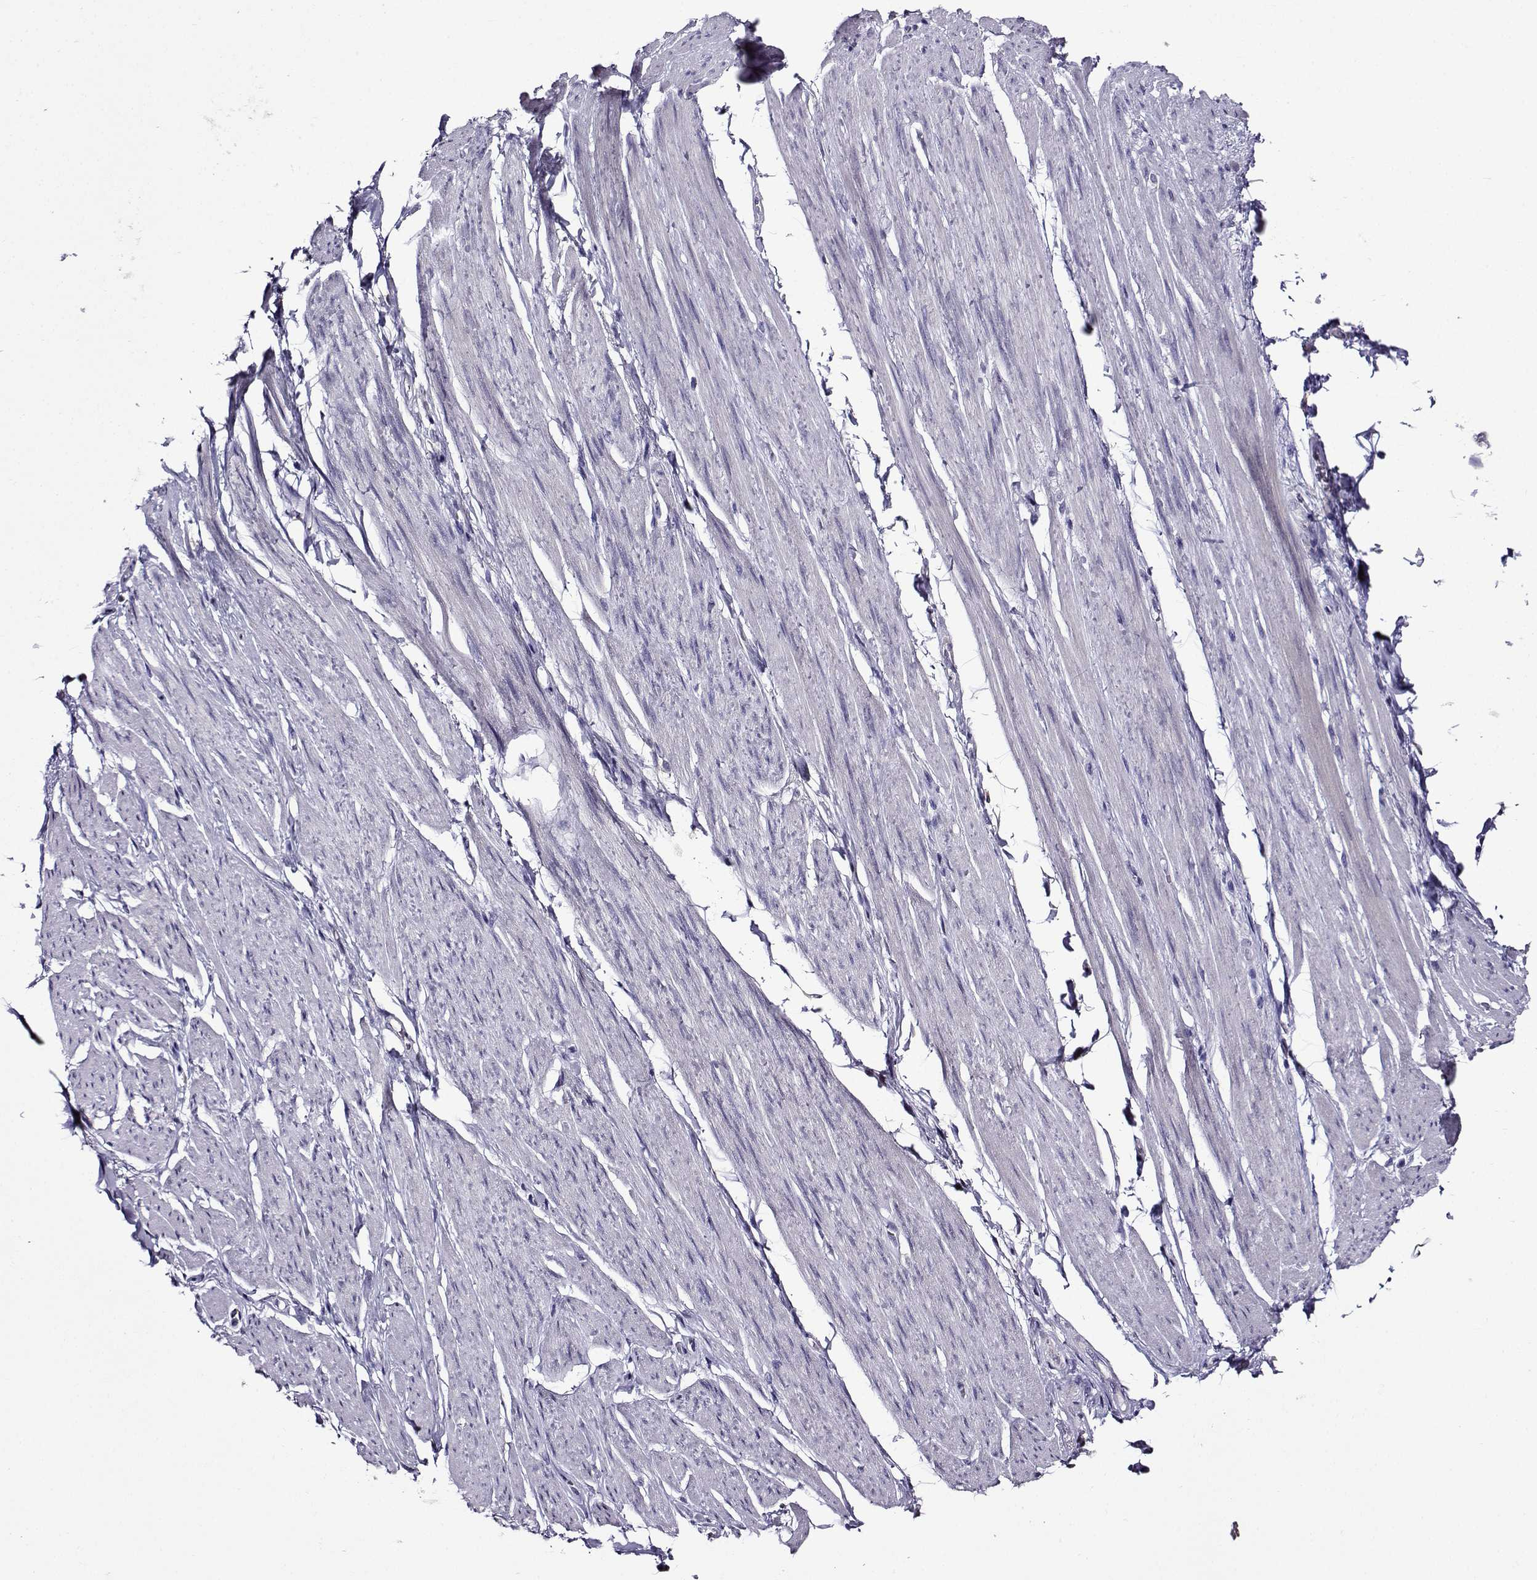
{"staining": {"intensity": "negative", "quantity": "none", "location": "none"}, "tissue": "skeletal muscle", "cell_type": "Myocytes", "image_type": "normal", "snomed": [{"axis": "morphology", "description": "Normal tissue, NOS"}, {"axis": "topography", "description": "Skeletal muscle"}, {"axis": "topography", "description": "Anal"}, {"axis": "topography", "description": "Peripheral nerve tissue"}], "caption": "The image demonstrates no significant positivity in myocytes of skeletal muscle. (Immunohistochemistry, brightfield microscopy, high magnification).", "gene": "TMEM266", "patient": {"sex": "male", "age": 53}}